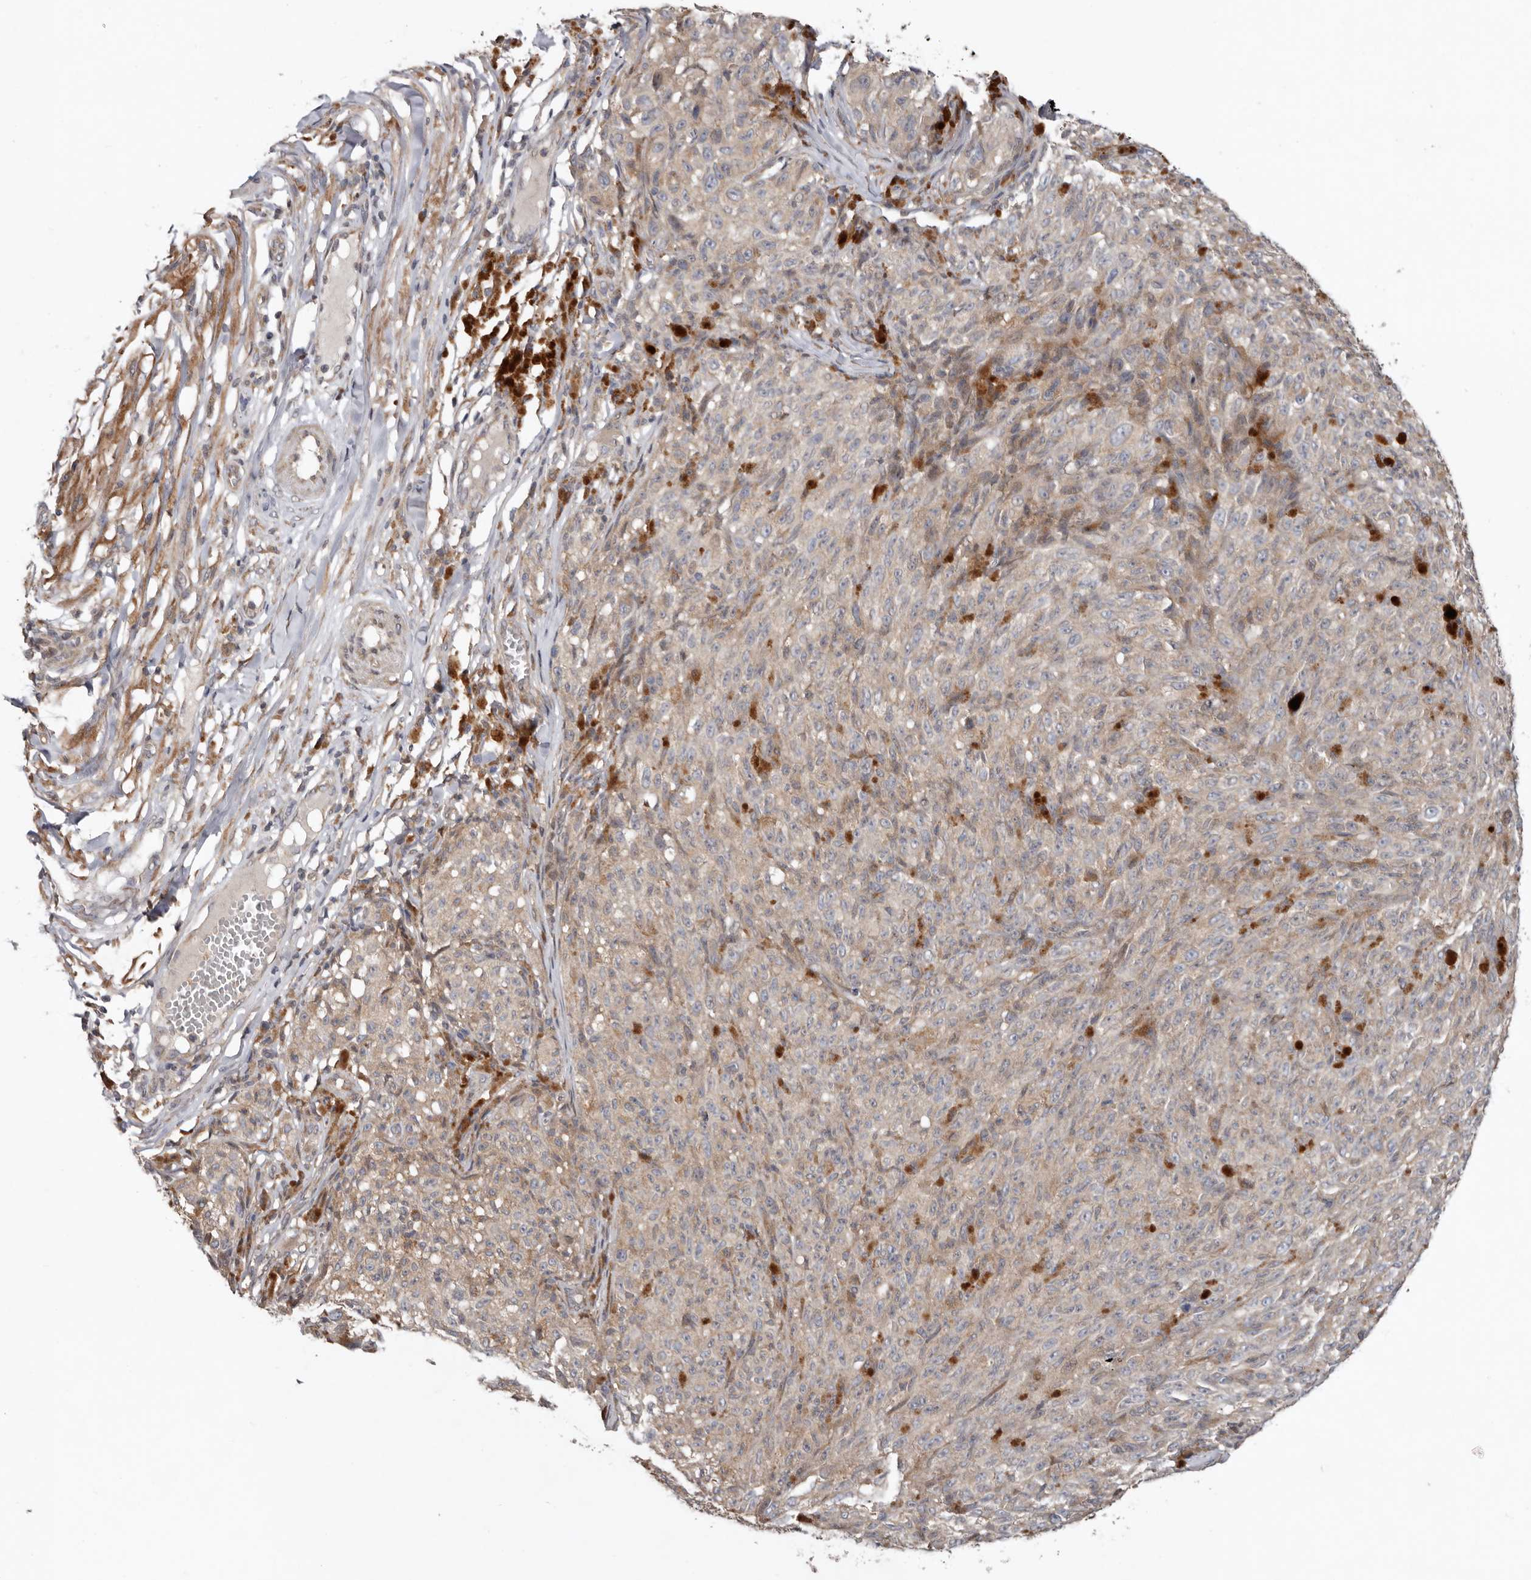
{"staining": {"intensity": "moderate", "quantity": "25%-75%", "location": "cytoplasmic/membranous"}, "tissue": "melanoma", "cell_type": "Tumor cells", "image_type": "cancer", "snomed": [{"axis": "morphology", "description": "Malignant melanoma, NOS"}, {"axis": "topography", "description": "Skin"}], "caption": "Immunohistochemistry (IHC) photomicrograph of neoplastic tissue: human melanoma stained using immunohistochemistry demonstrates medium levels of moderate protein expression localized specifically in the cytoplasmic/membranous of tumor cells, appearing as a cytoplasmic/membranous brown color.", "gene": "CHML", "patient": {"sex": "female", "age": 82}}